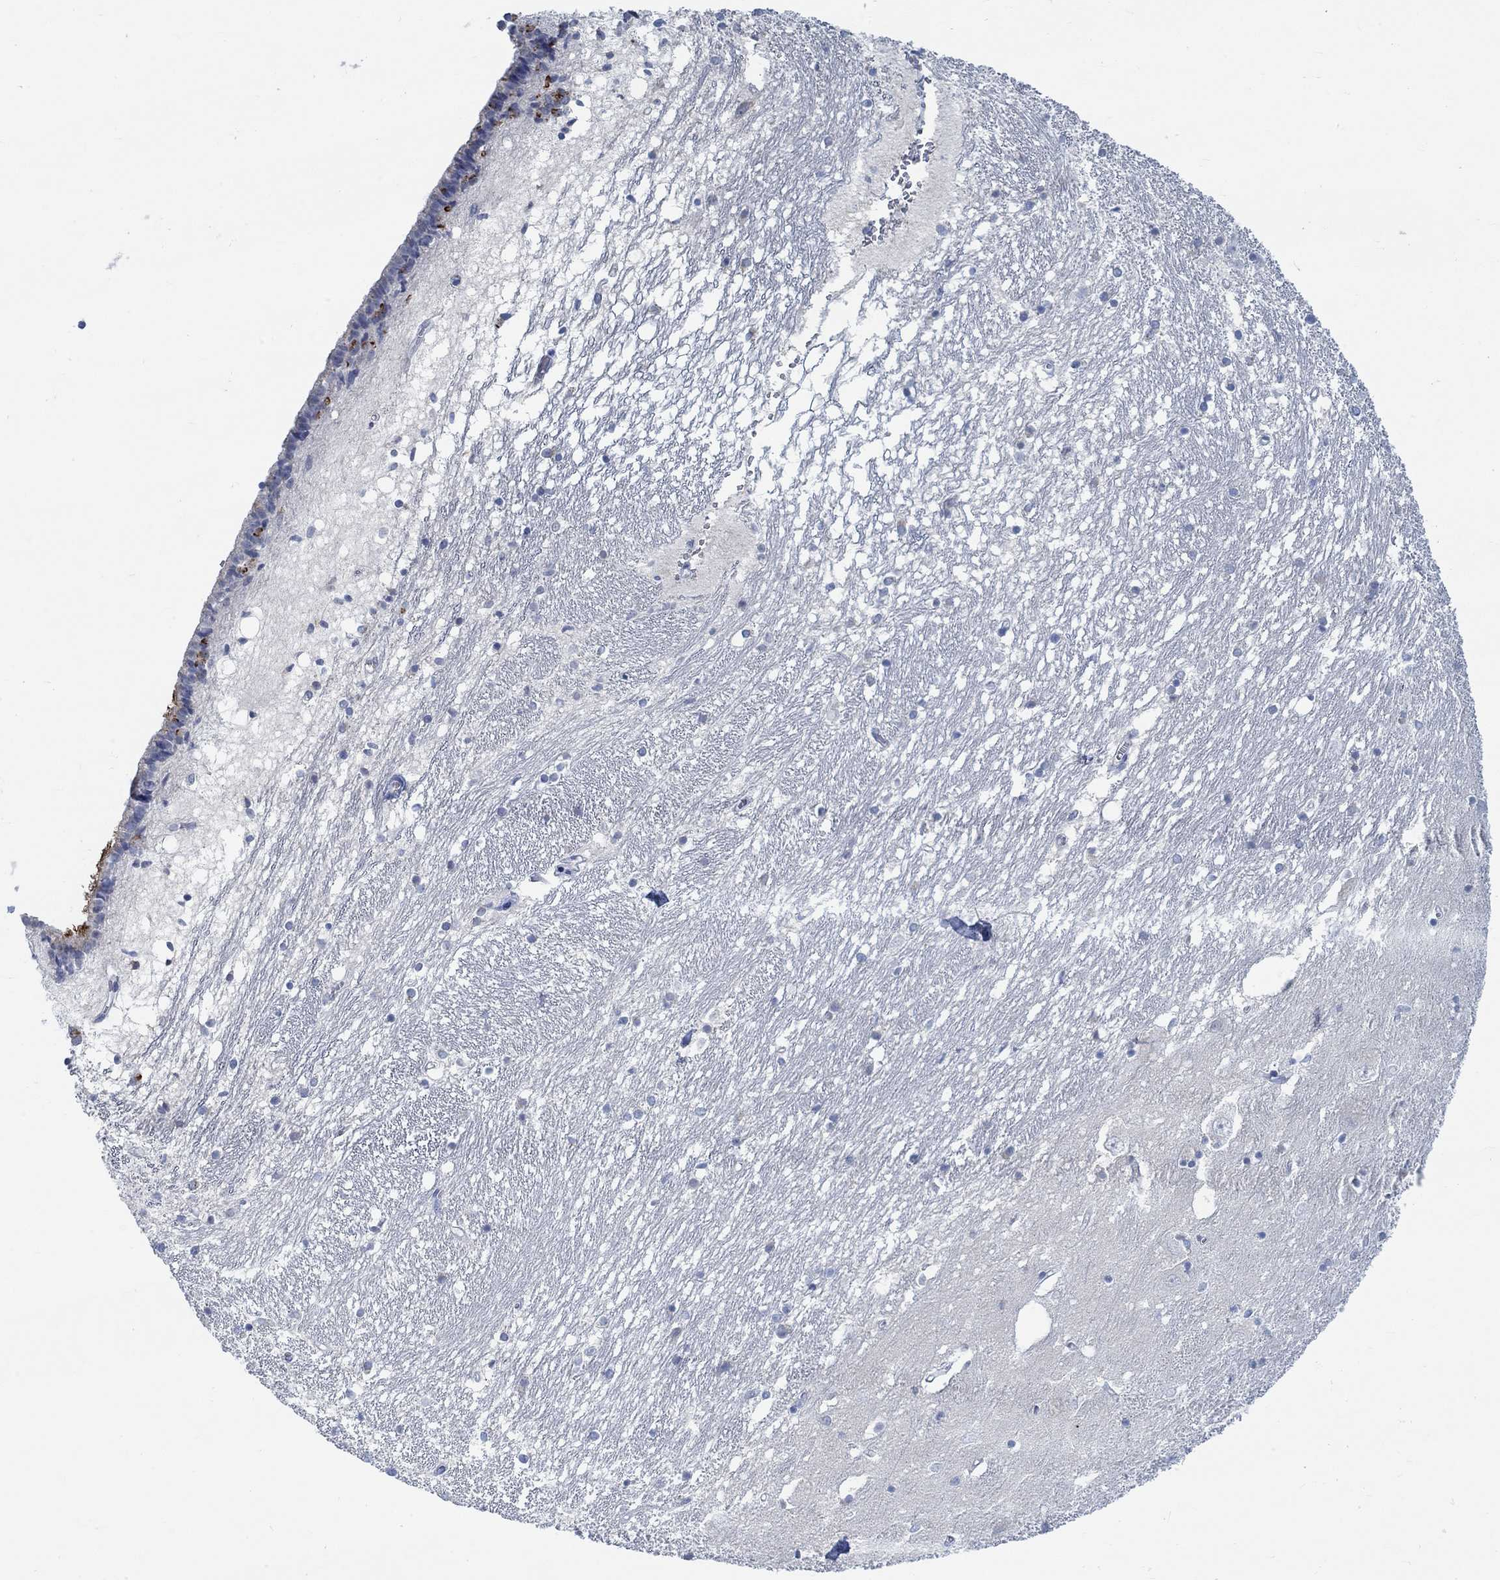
{"staining": {"intensity": "negative", "quantity": "none", "location": "none"}, "tissue": "caudate", "cell_type": "Glial cells", "image_type": "normal", "snomed": [{"axis": "morphology", "description": "Normal tissue, NOS"}, {"axis": "topography", "description": "Lateral ventricle wall"}], "caption": "The photomicrograph demonstrates no significant expression in glial cells of caudate.", "gene": "TEKT4", "patient": {"sex": "female", "age": 71}}